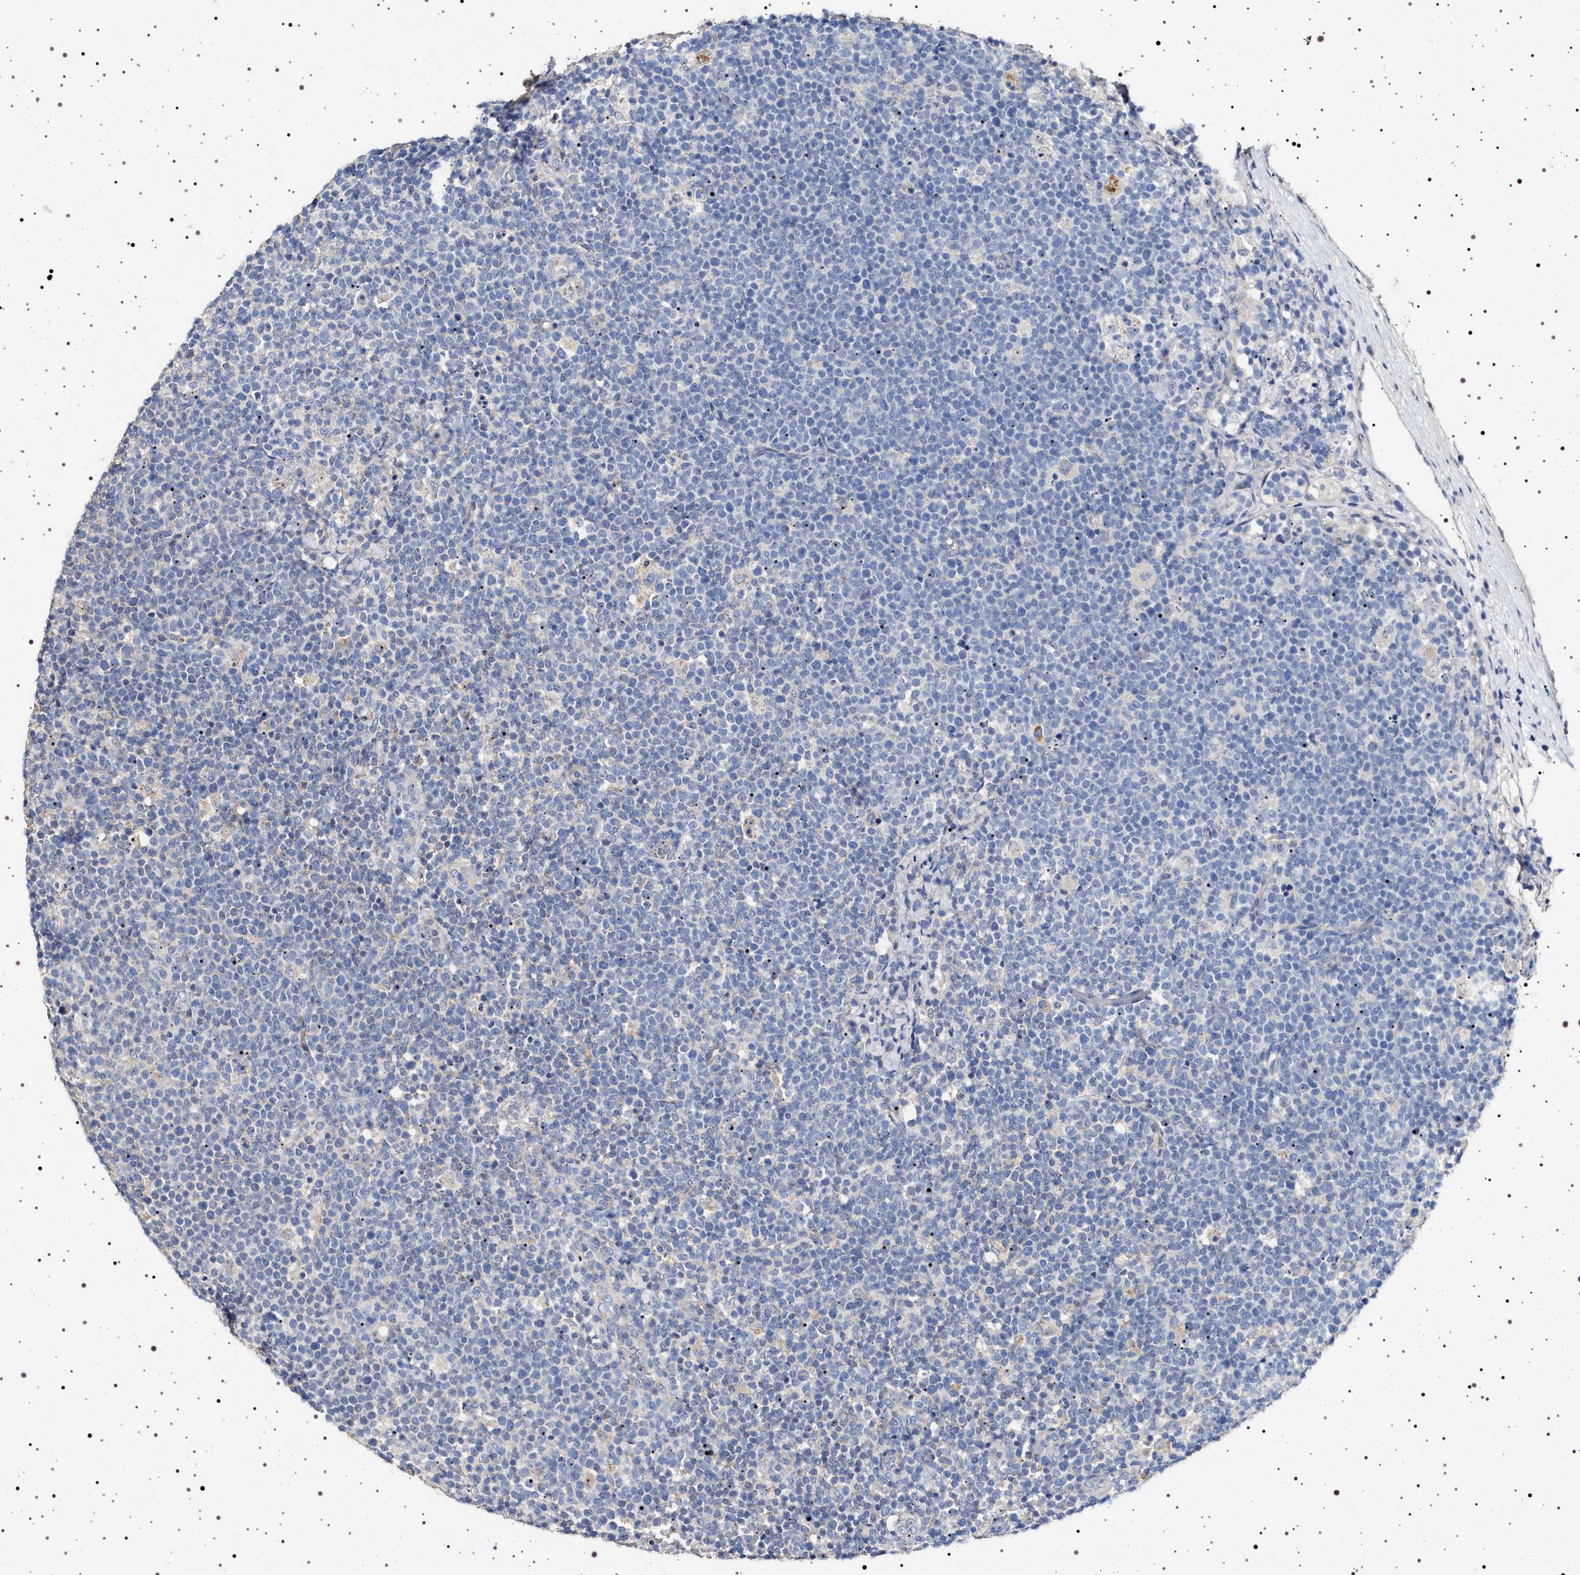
{"staining": {"intensity": "negative", "quantity": "none", "location": "none"}, "tissue": "lymphoma", "cell_type": "Tumor cells", "image_type": "cancer", "snomed": [{"axis": "morphology", "description": "Malignant lymphoma, non-Hodgkin's type, High grade"}, {"axis": "topography", "description": "Lymph node"}], "caption": "This is a image of IHC staining of malignant lymphoma, non-Hodgkin's type (high-grade), which shows no expression in tumor cells.", "gene": "NAALADL2", "patient": {"sex": "male", "age": 61}}